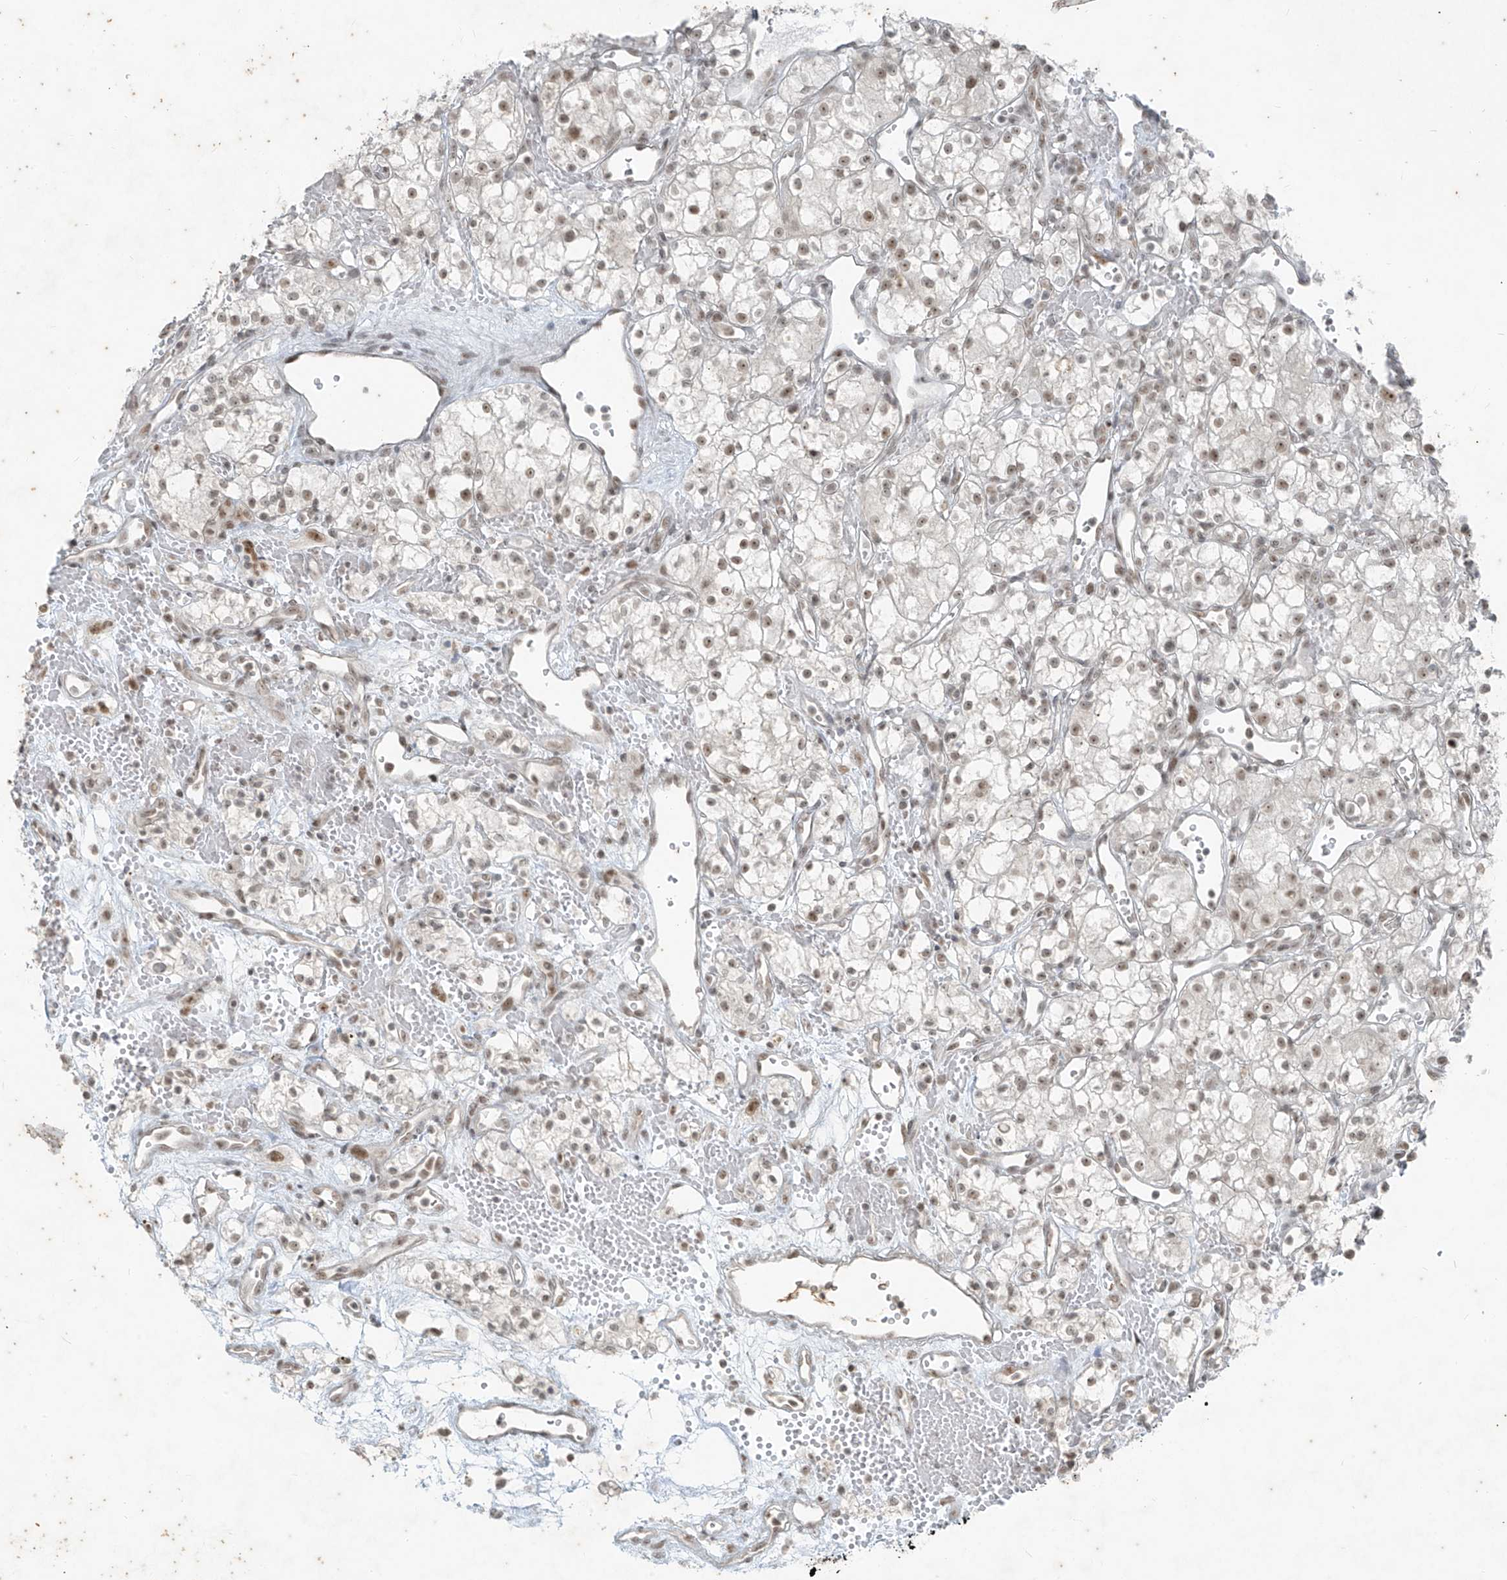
{"staining": {"intensity": "weak", "quantity": ">75%", "location": "nuclear"}, "tissue": "renal cancer", "cell_type": "Tumor cells", "image_type": "cancer", "snomed": [{"axis": "morphology", "description": "Adenocarcinoma, NOS"}, {"axis": "topography", "description": "Kidney"}], "caption": "High-power microscopy captured an immunohistochemistry (IHC) photomicrograph of renal cancer, revealing weak nuclear staining in about >75% of tumor cells.", "gene": "ZNF354B", "patient": {"sex": "male", "age": 59}}